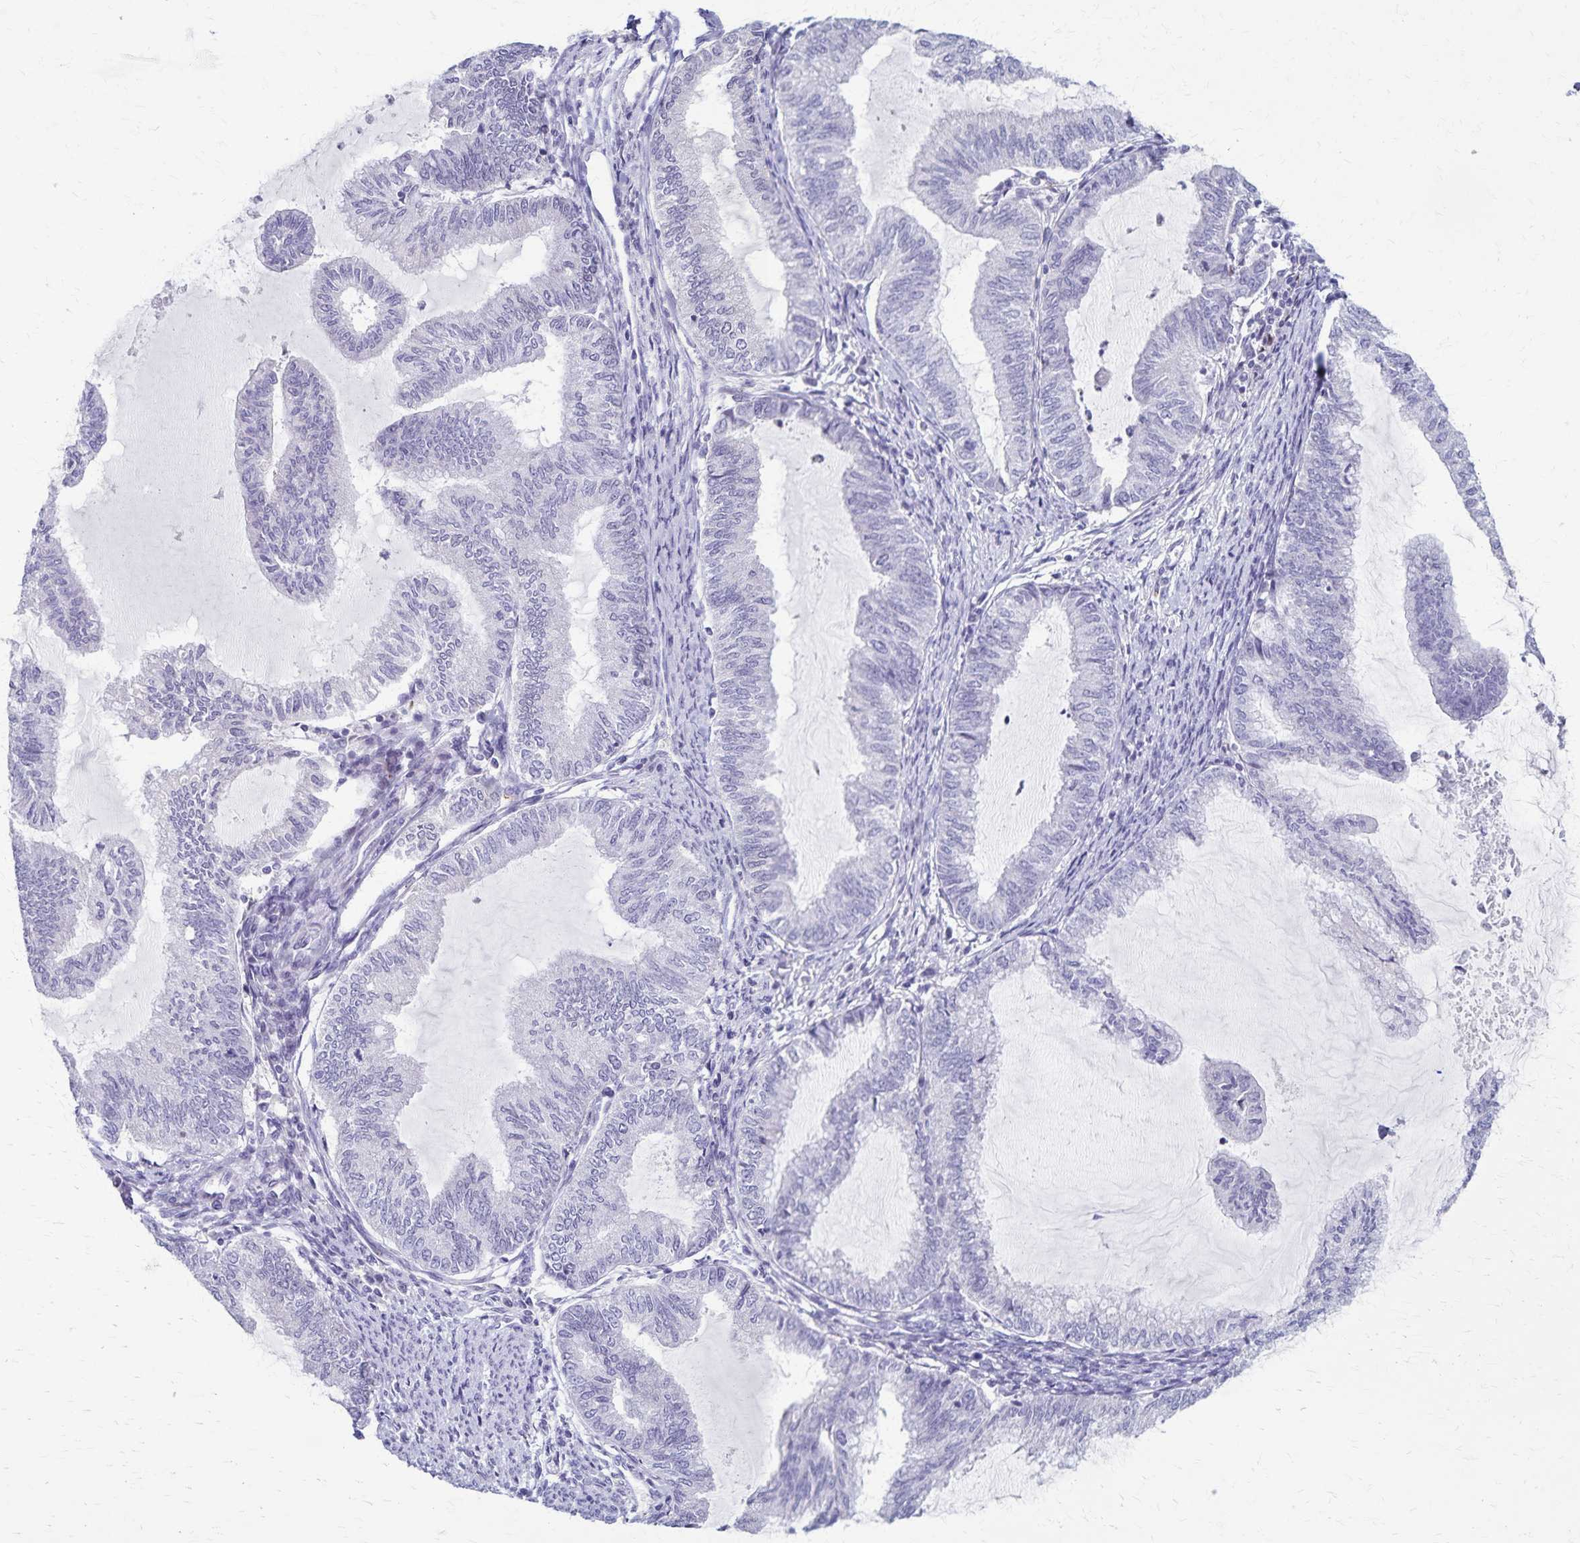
{"staining": {"intensity": "negative", "quantity": "none", "location": "none"}, "tissue": "endometrial cancer", "cell_type": "Tumor cells", "image_type": "cancer", "snomed": [{"axis": "morphology", "description": "Adenocarcinoma, NOS"}, {"axis": "topography", "description": "Endometrium"}], "caption": "Human endometrial cancer (adenocarcinoma) stained for a protein using IHC shows no positivity in tumor cells.", "gene": "TMEM60", "patient": {"sex": "female", "age": 79}}